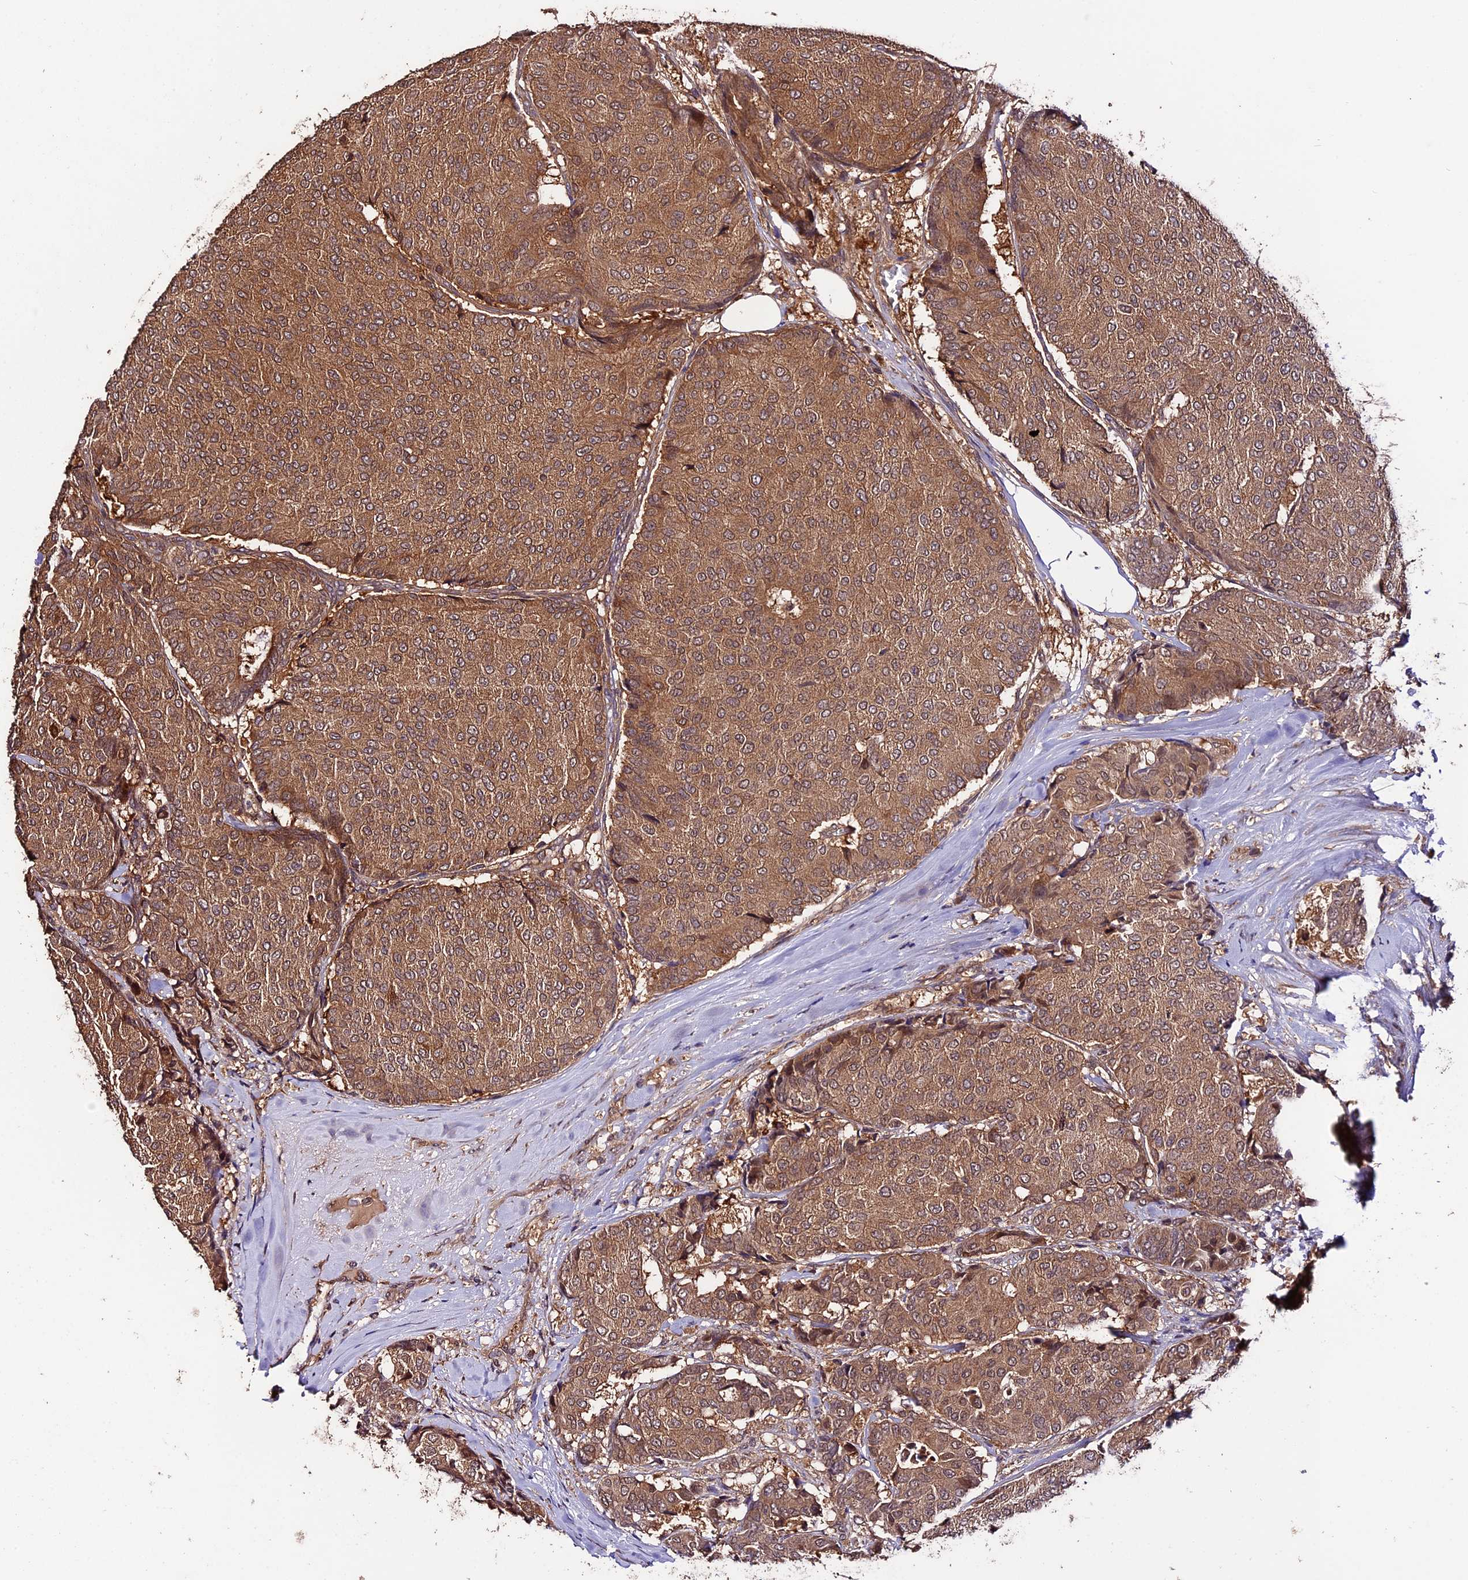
{"staining": {"intensity": "moderate", "quantity": ">75%", "location": "cytoplasmic/membranous"}, "tissue": "breast cancer", "cell_type": "Tumor cells", "image_type": "cancer", "snomed": [{"axis": "morphology", "description": "Duct carcinoma"}, {"axis": "topography", "description": "Breast"}], "caption": "Tumor cells show medium levels of moderate cytoplasmic/membranous positivity in approximately >75% of cells in human breast invasive ductal carcinoma.", "gene": "TRMT1", "patient": {"sex": "female", "age": 75}}